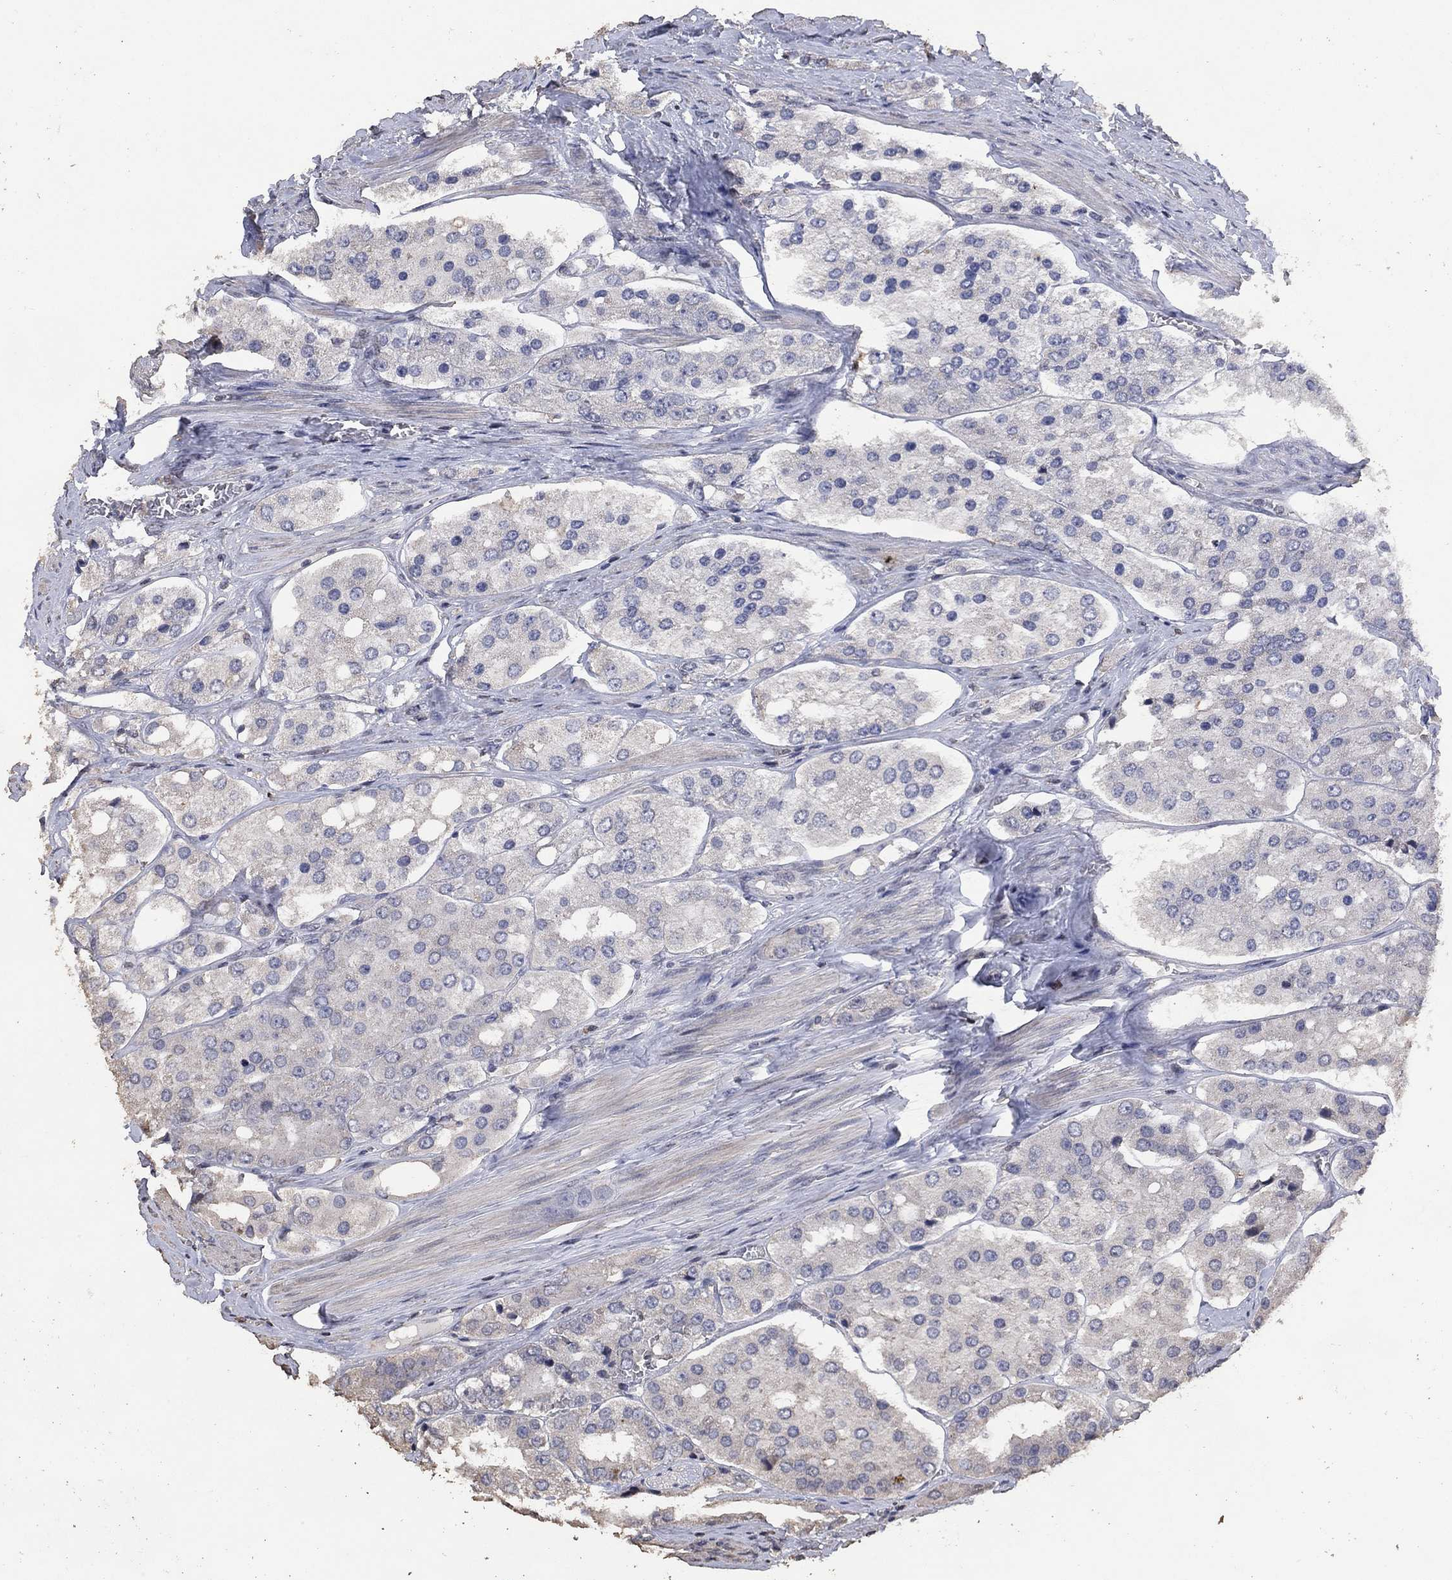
{"staining": {"intensity": "negative", "quantity": "none", "location": "none"}, "tissue": "prostate cancer", "cell_type": "Tumor cells", "image_type": "cancer", "snomed": [{"axis": "morphology", "description": "Adenocarcinoma, Low grade"}, {"axis": "topography", "description": "Prostate"}], "caption": "Tumor cells show no significant protein expression in prostate cancer.", "gene": "ADPRHL1", "patient": {"sex": "male", "age": 69}}